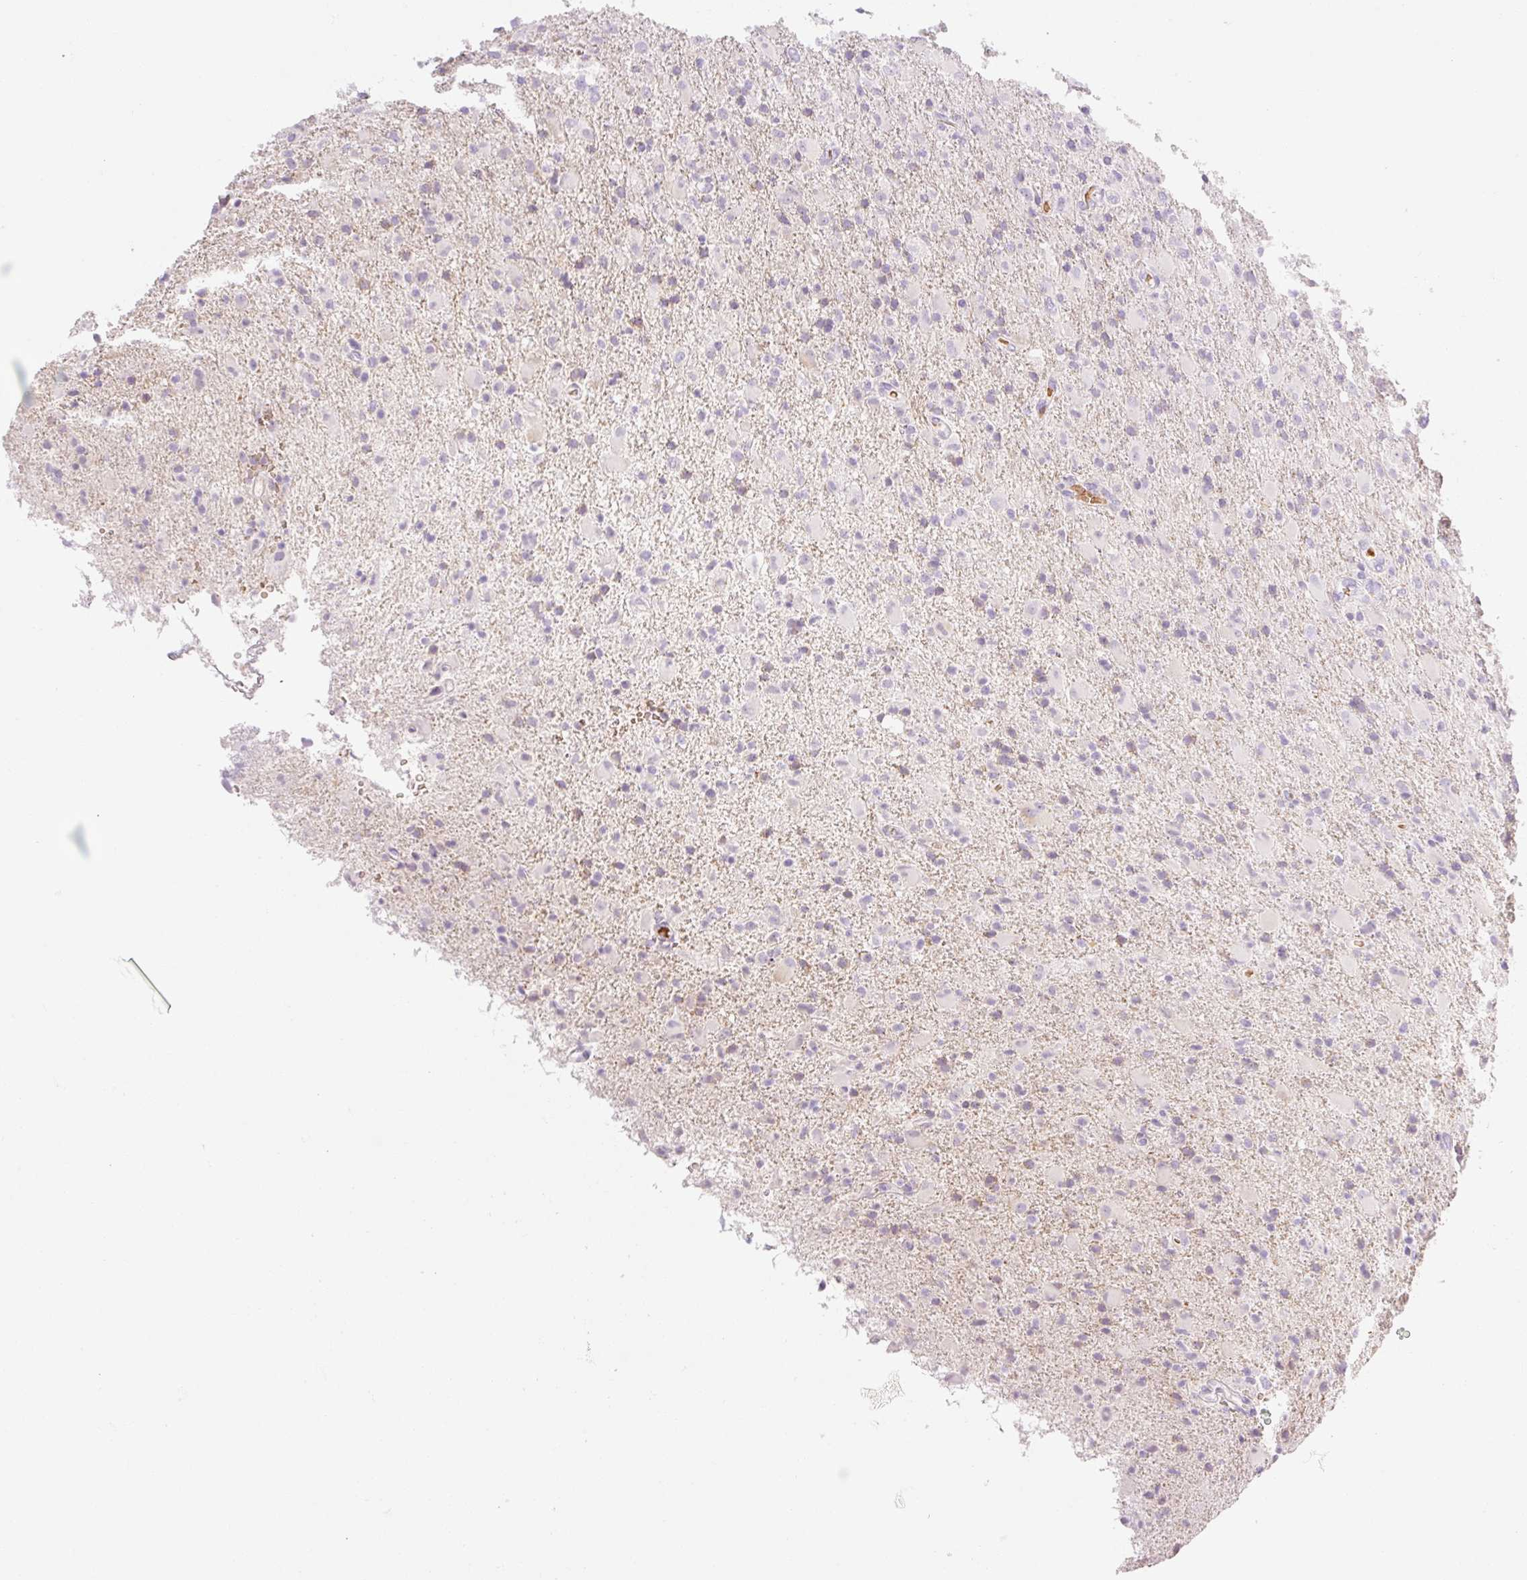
{"staining": {"intensity": "negative", "quantity": "none", "location": "none"}, "tissue": "glioma", "cell_type": "Tumor cells", "image_type": "cancer", "snomed": [{"axis": "morphology", "description": "Glioma, malignant, Low grade"}, {"axis": "topography", "description": "Brain"}], "caption": "Immunohistochemistry (IHC) histopathology image of glioma stained for a protein (brown), which displays no staining in tumor cells.", "gene": "TAF1L", "patient": {"sex": "male", "age": 65}}